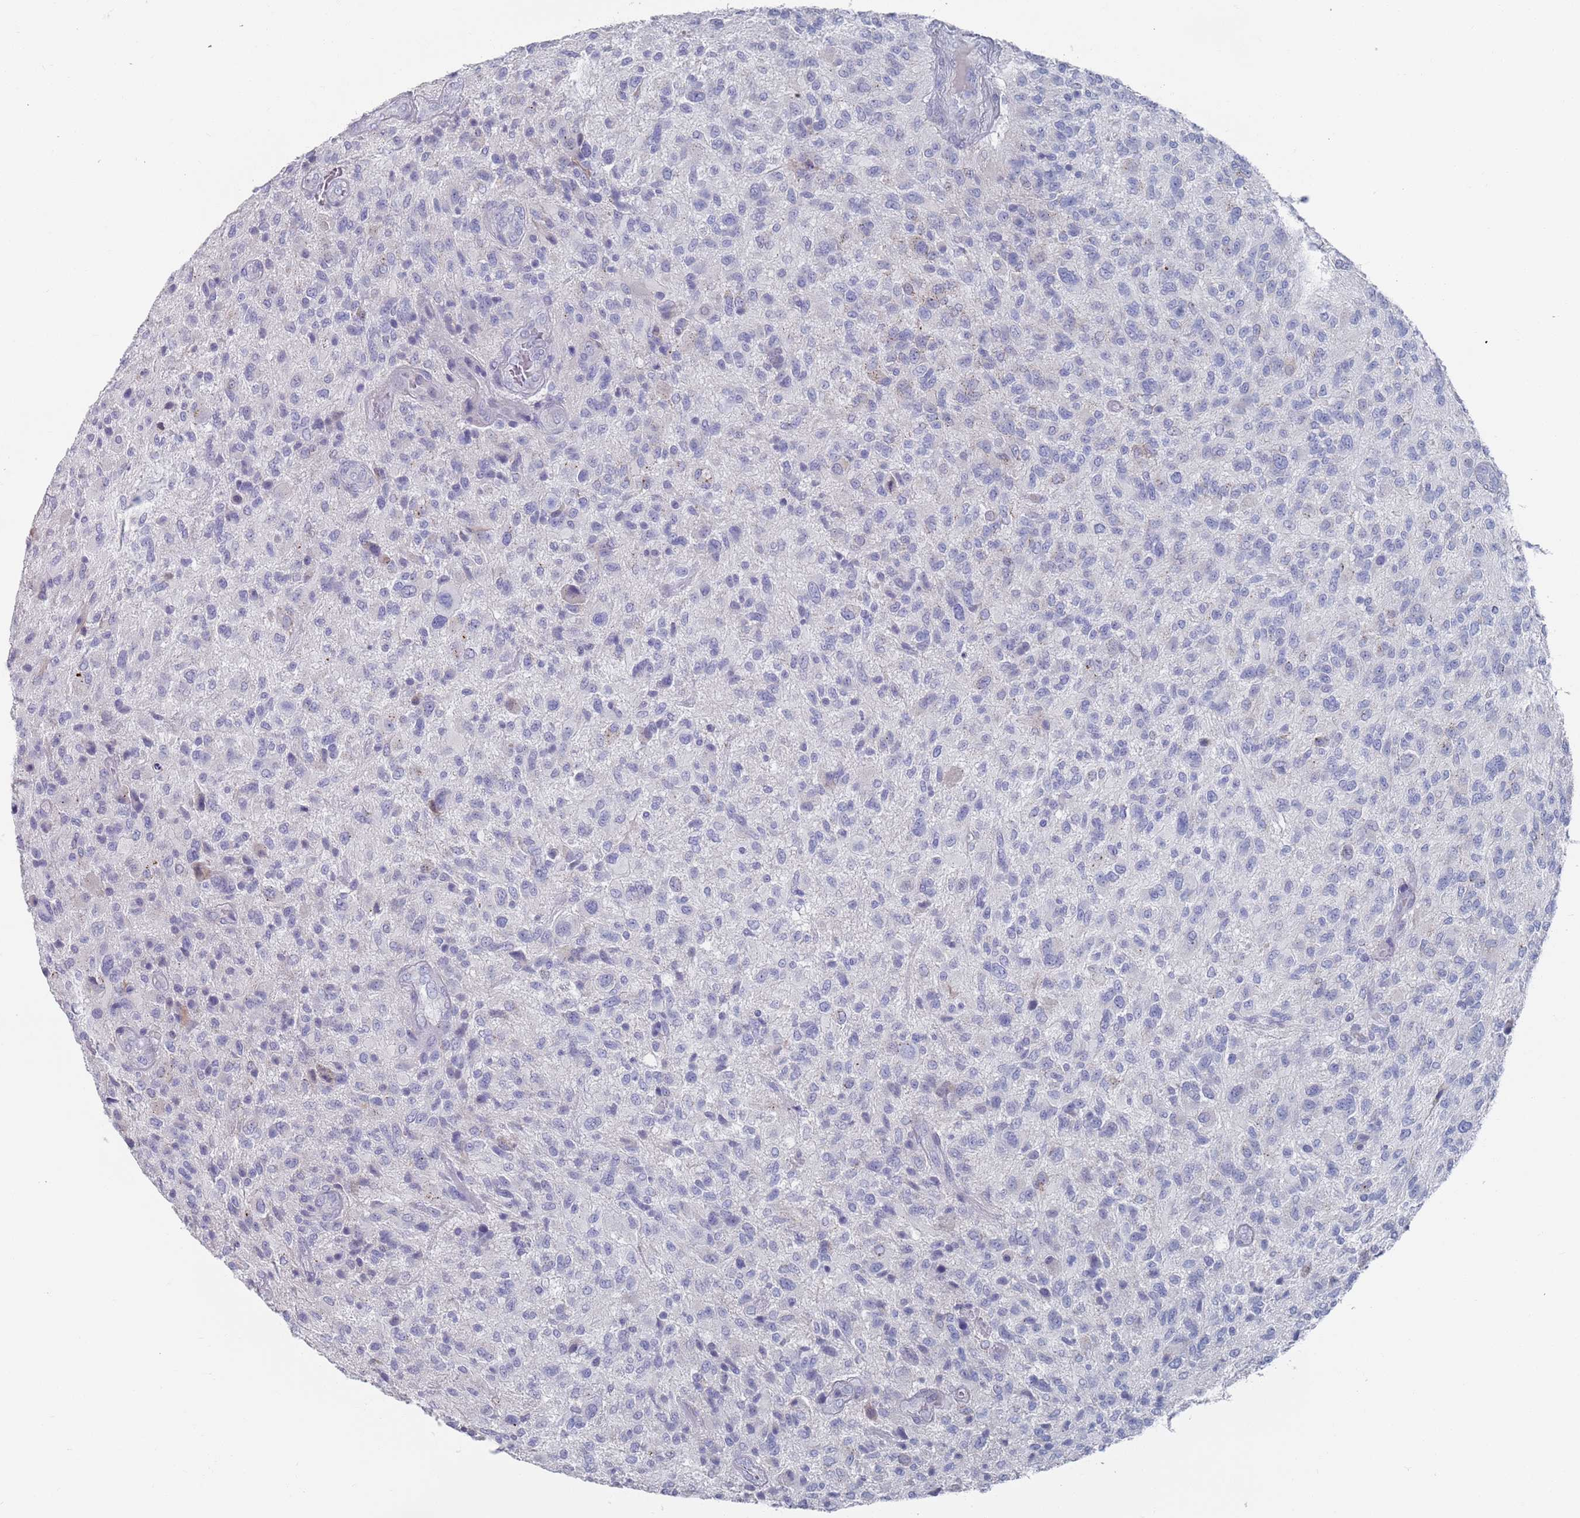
{"staining": {"intensity": "negative", "quantity": "none", "location": "none"}, "tissue": "glioma", "cell_type": "Tumor cells", "image_type": "cancer", "snomed": [{"axis": "morphology", "description": "Glioma, malignant, High grade"}, {"axis": "topography", "description": "Brain"}], "caption": "An image of human malignant high-grade glioma is negative for staining in tumor cells.", "gene": "MAT1A", "patient": {"sex": "male", "age": 47}}